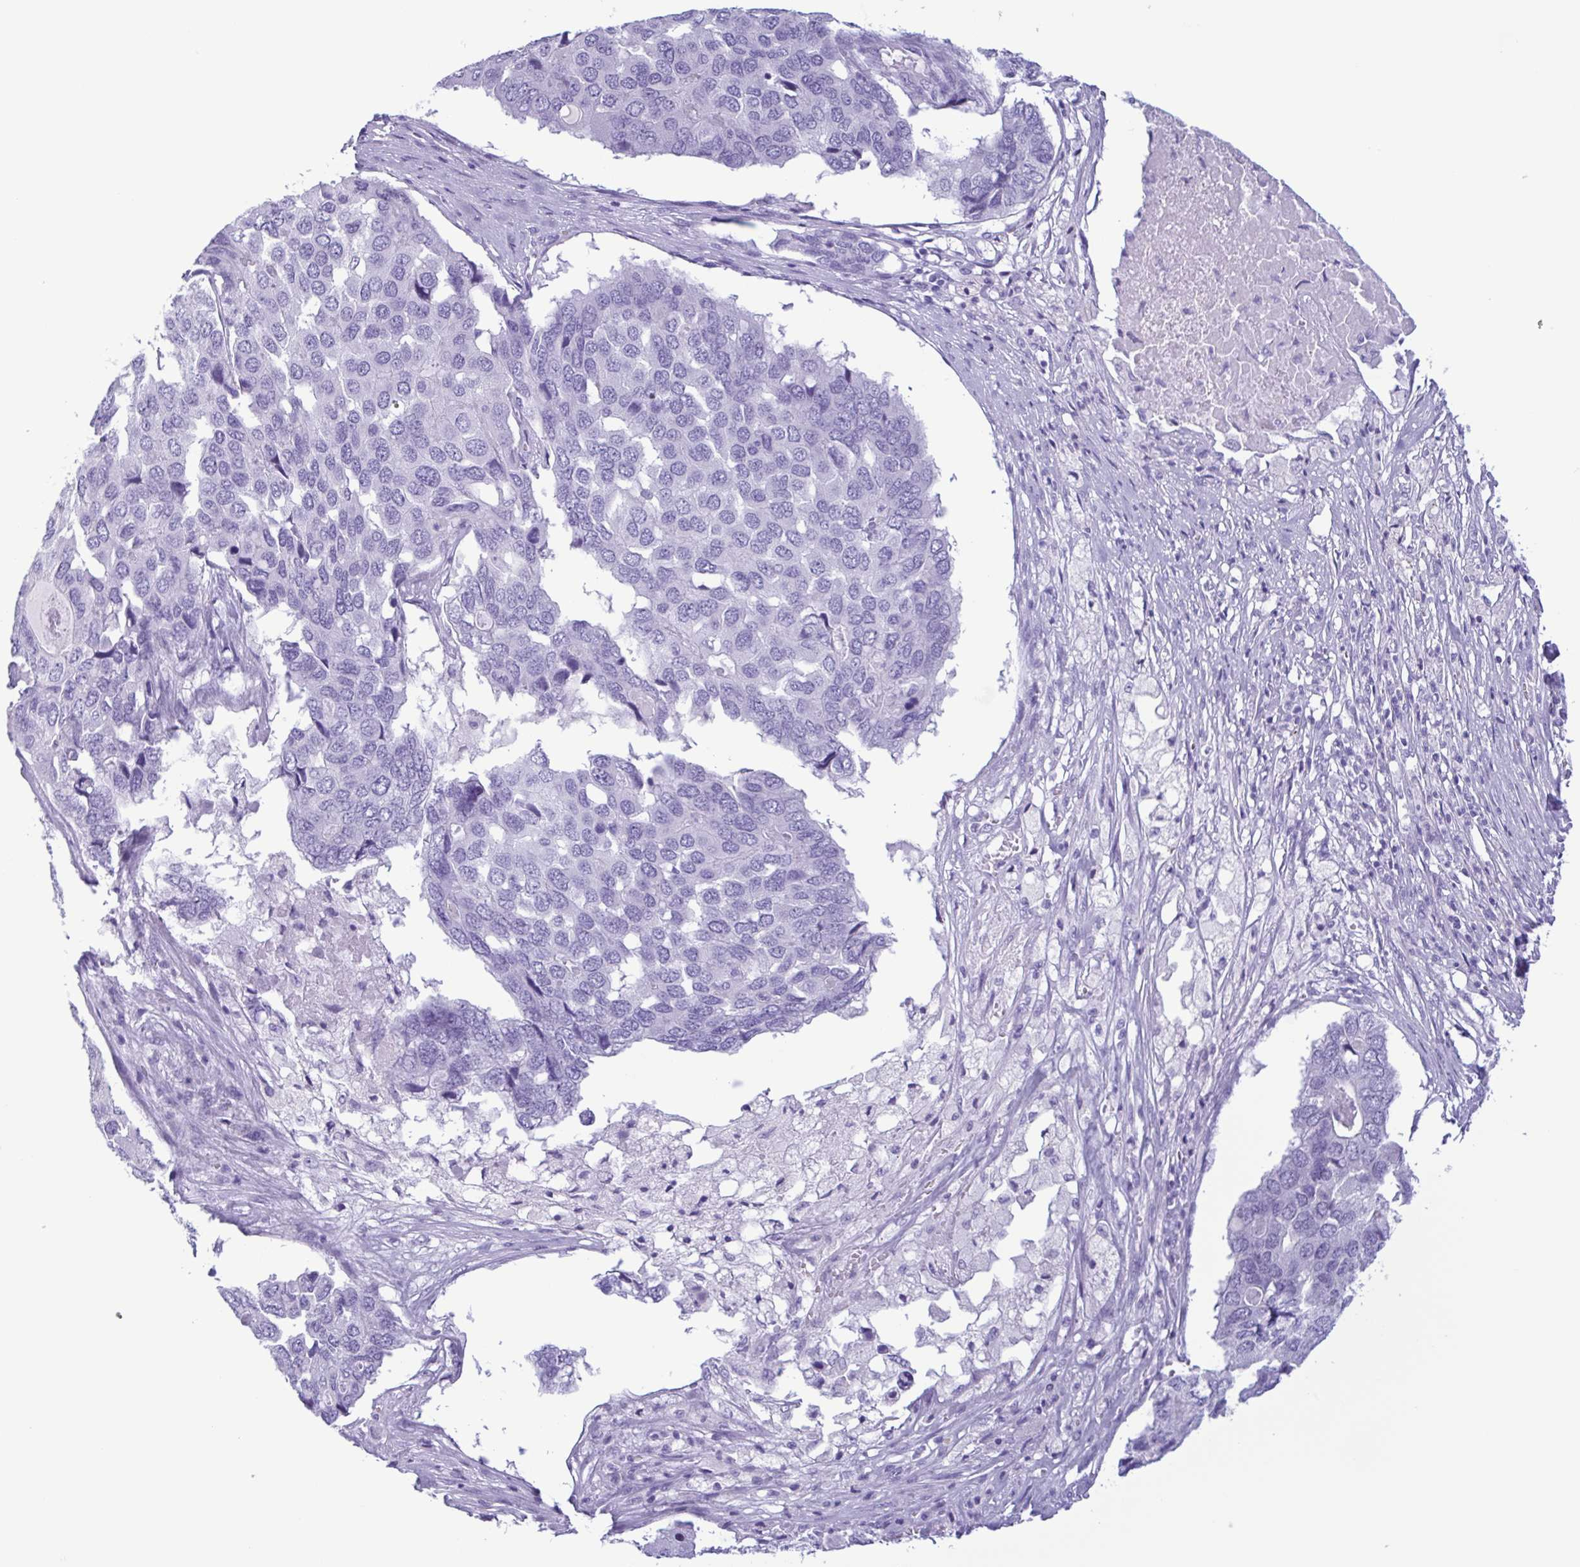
{"staining": {"intensity": "negative", "quantity": "none", "location": "none"}, "tissue": "pancreatic cancer", "cell_type": "Tumor cells", "image_type": "cancer", "snomed": [{"axis": "morphology", "description": "Adenocarcinoma, NOS"}, {"axis": "topography", "description": "Pancreas"}], "caption": "Pancreatic cancer was stained to show a protein in brown. There is no significant positivity in tumor cells.", "gene": "LTF", "patient": {"sex": "male", "age": 50}}